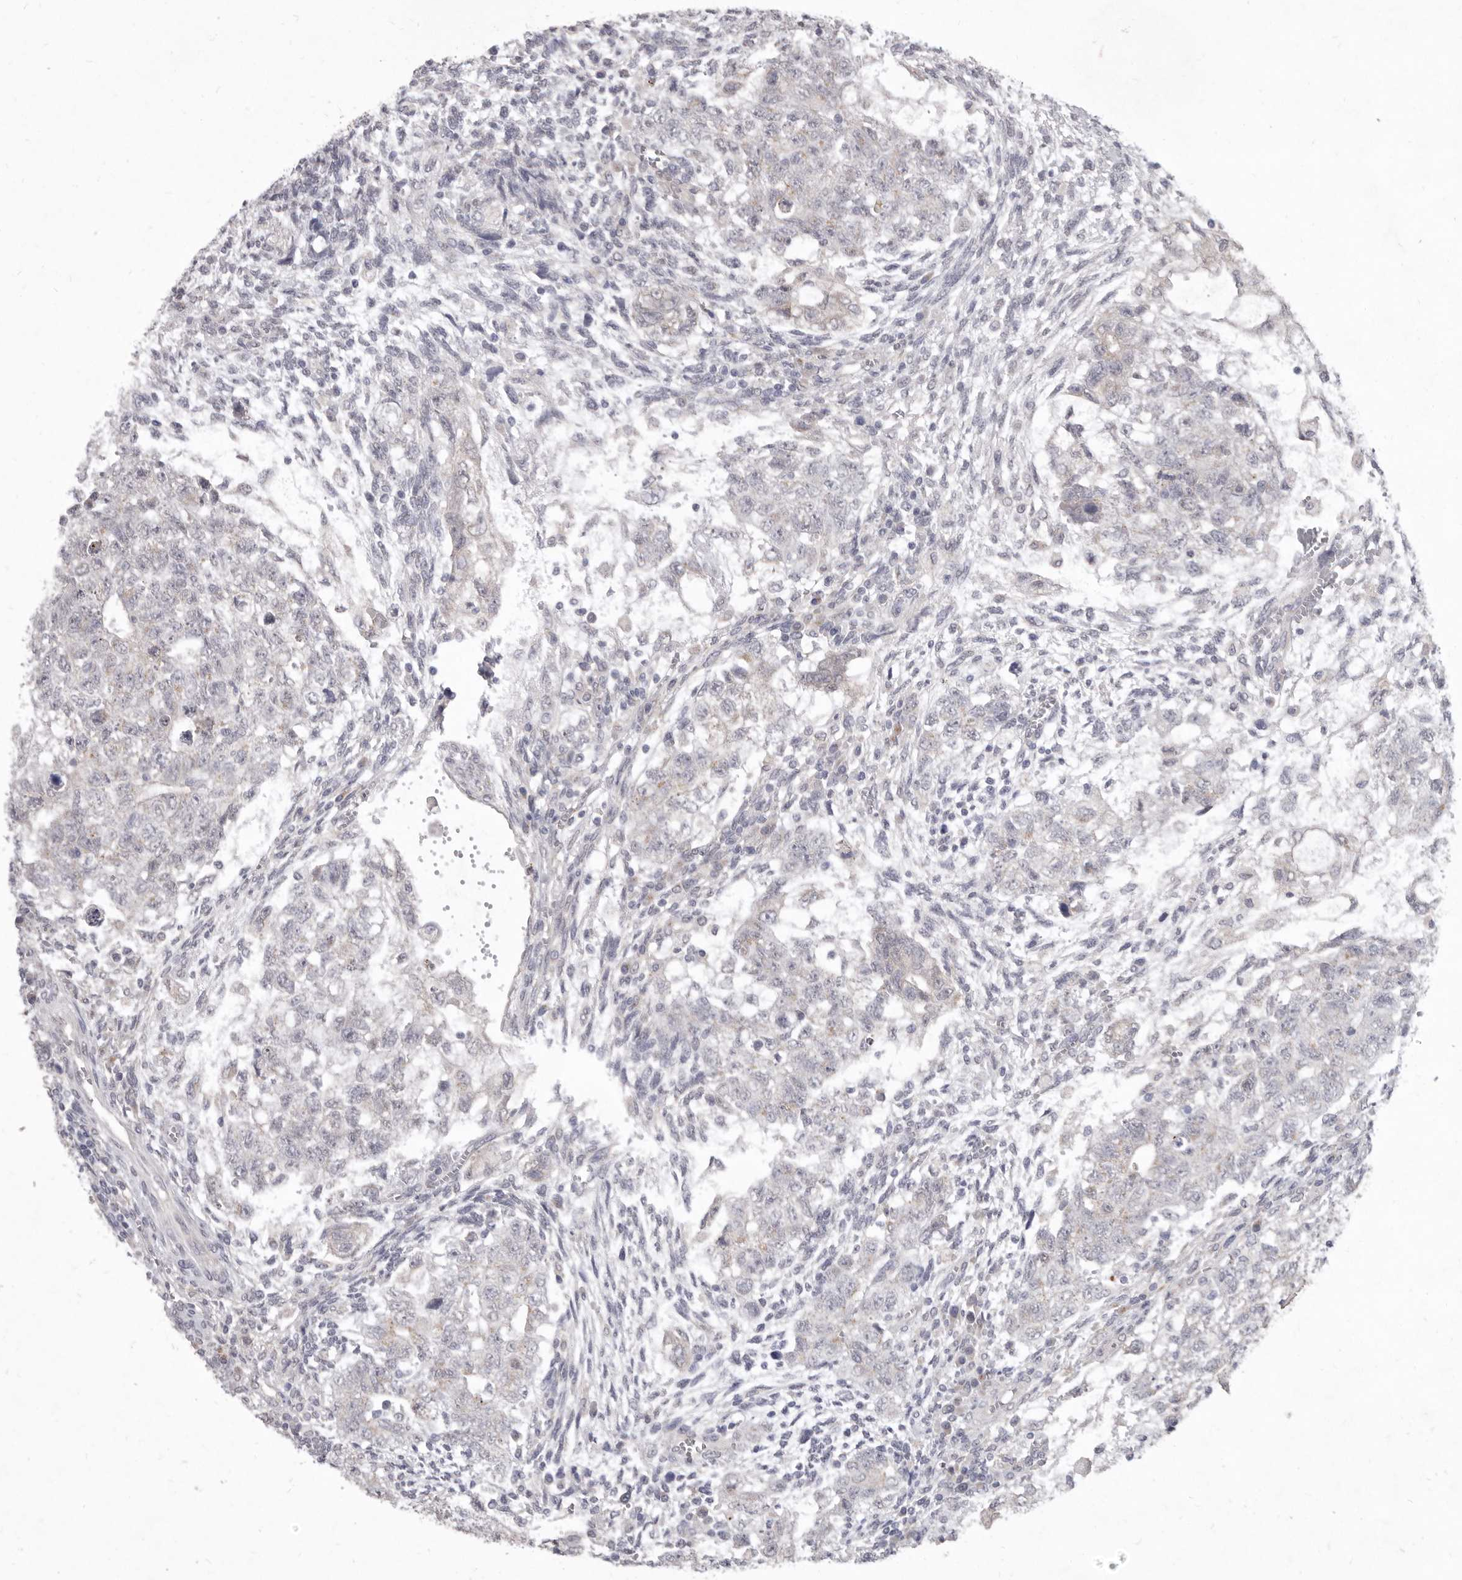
{"staining": {"intensity": "weak", "quantity": "25%-75%", "location": "cytoplasmic/membranous"}, "tissue": "testis cancer", "cell_type": "Tumor cells", "image_type": "cancer", "snomed": [{"axis": "morphology", "description": "Carcinoma, Embryonal, NOS"}, {"axis": "topography", "description": "Testis"}], "caption": "Testis cancer (embryonal carcinoma) tissue displays weak cytoplasmic/membranous expression in about 25%-75% of tumor cells", "gene": "P2RX6", "patient": {"sex": "male", "age": 37}}